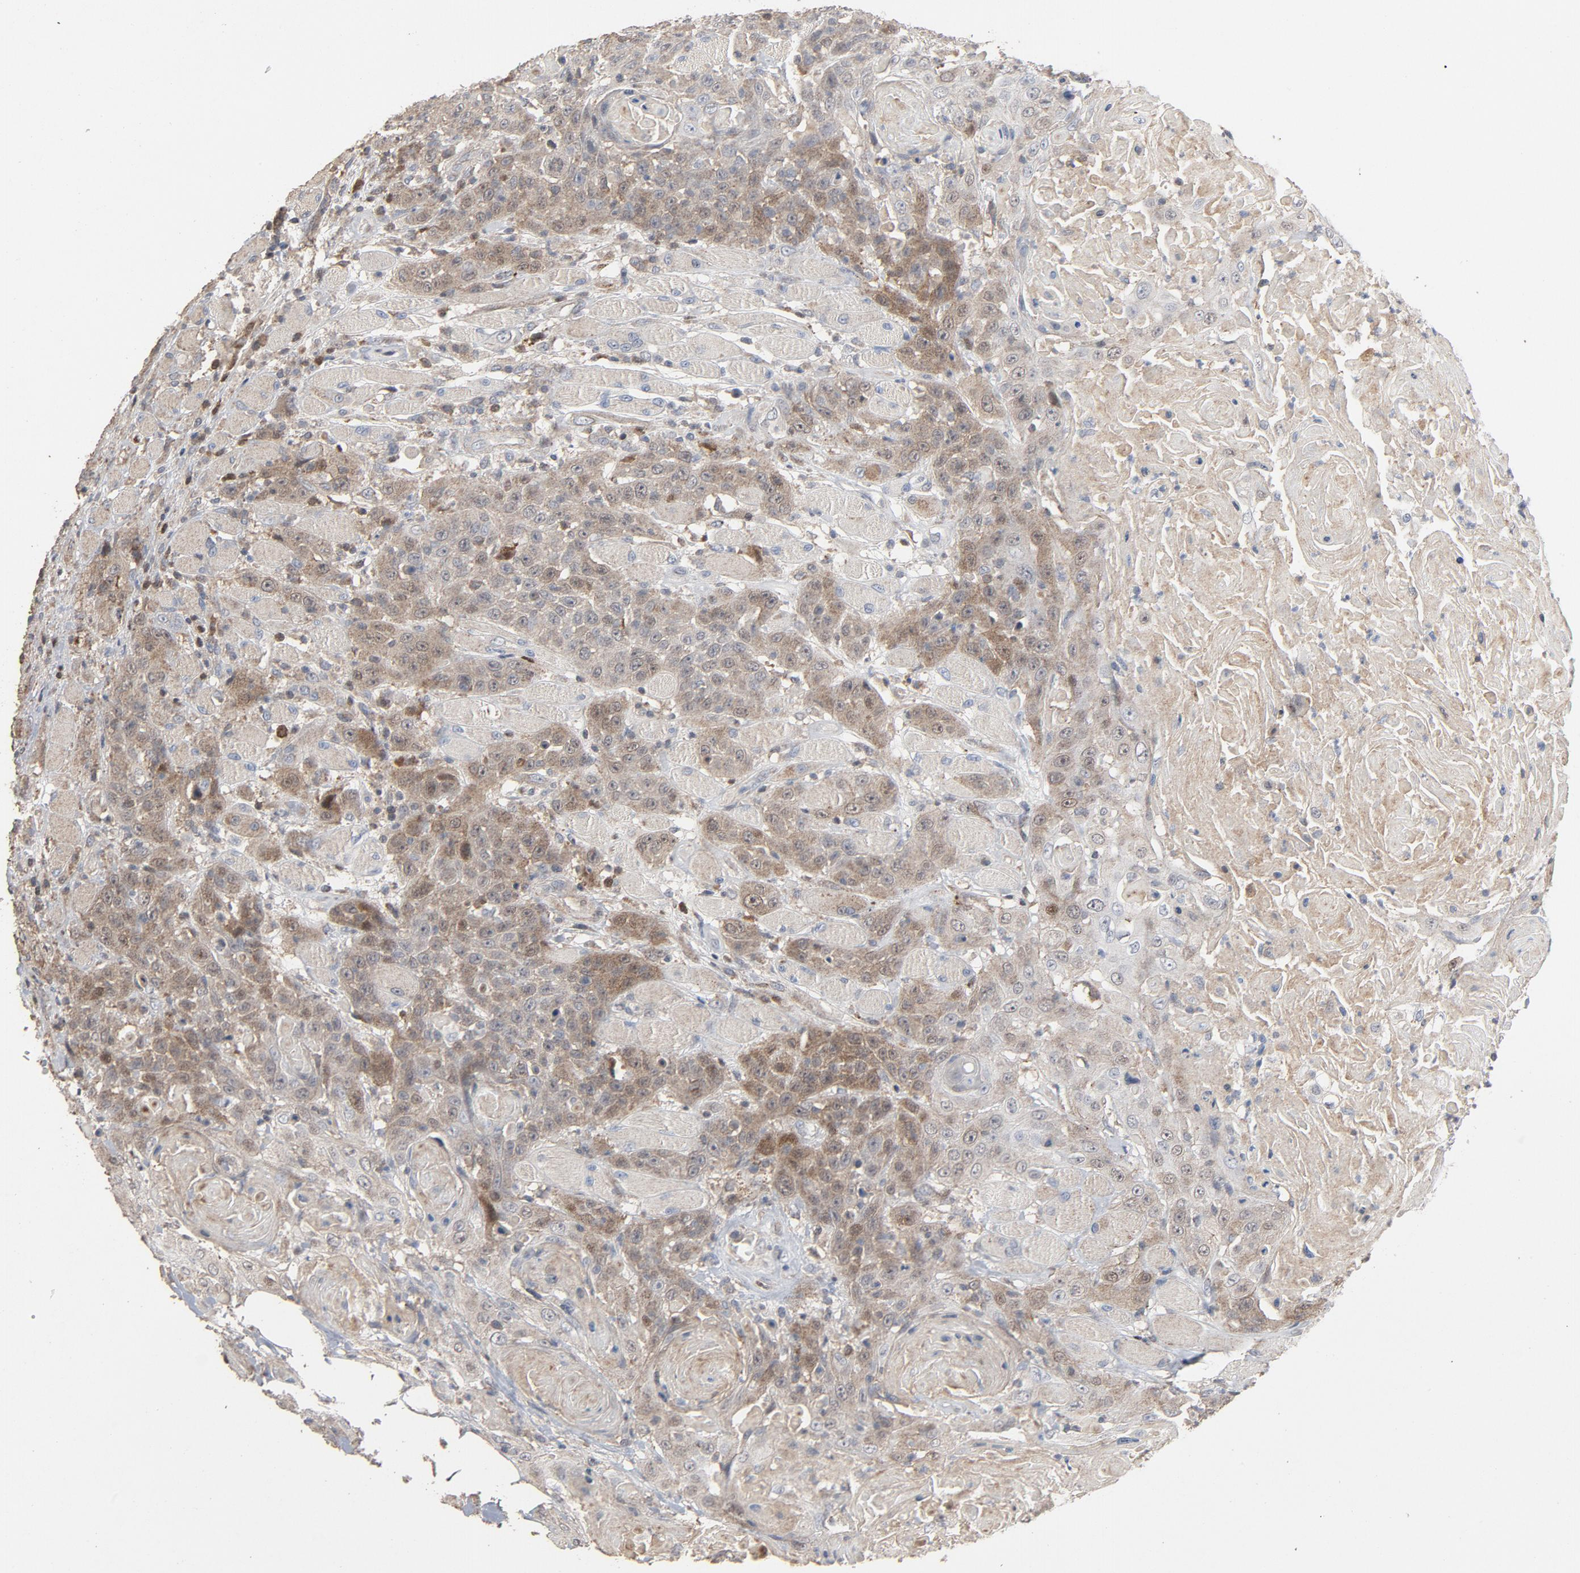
{"staining": {"intensity": "moderate", "quantity": ">75%", "location": "cytoplasmic/membranous"}, "tissue": "head and neck cancer", "cell_type": "Tumor cells", "image_type": "cancer", "snomed": [{"axis": "morphology", "description": "Squamous cell carcinoma, NOS"}, {"axis": "topography", "description": "Head-Neck"}], "caption": "There is medium levels of moderate cytoplasmic/membranous expression in tumor cells of head and neck cancer (squamous cell carcinoma), as demonstrated by immunohistochemical staining (brown color).", "gene": "CDK6", "patient": {"sex": "female", "age": 84}}